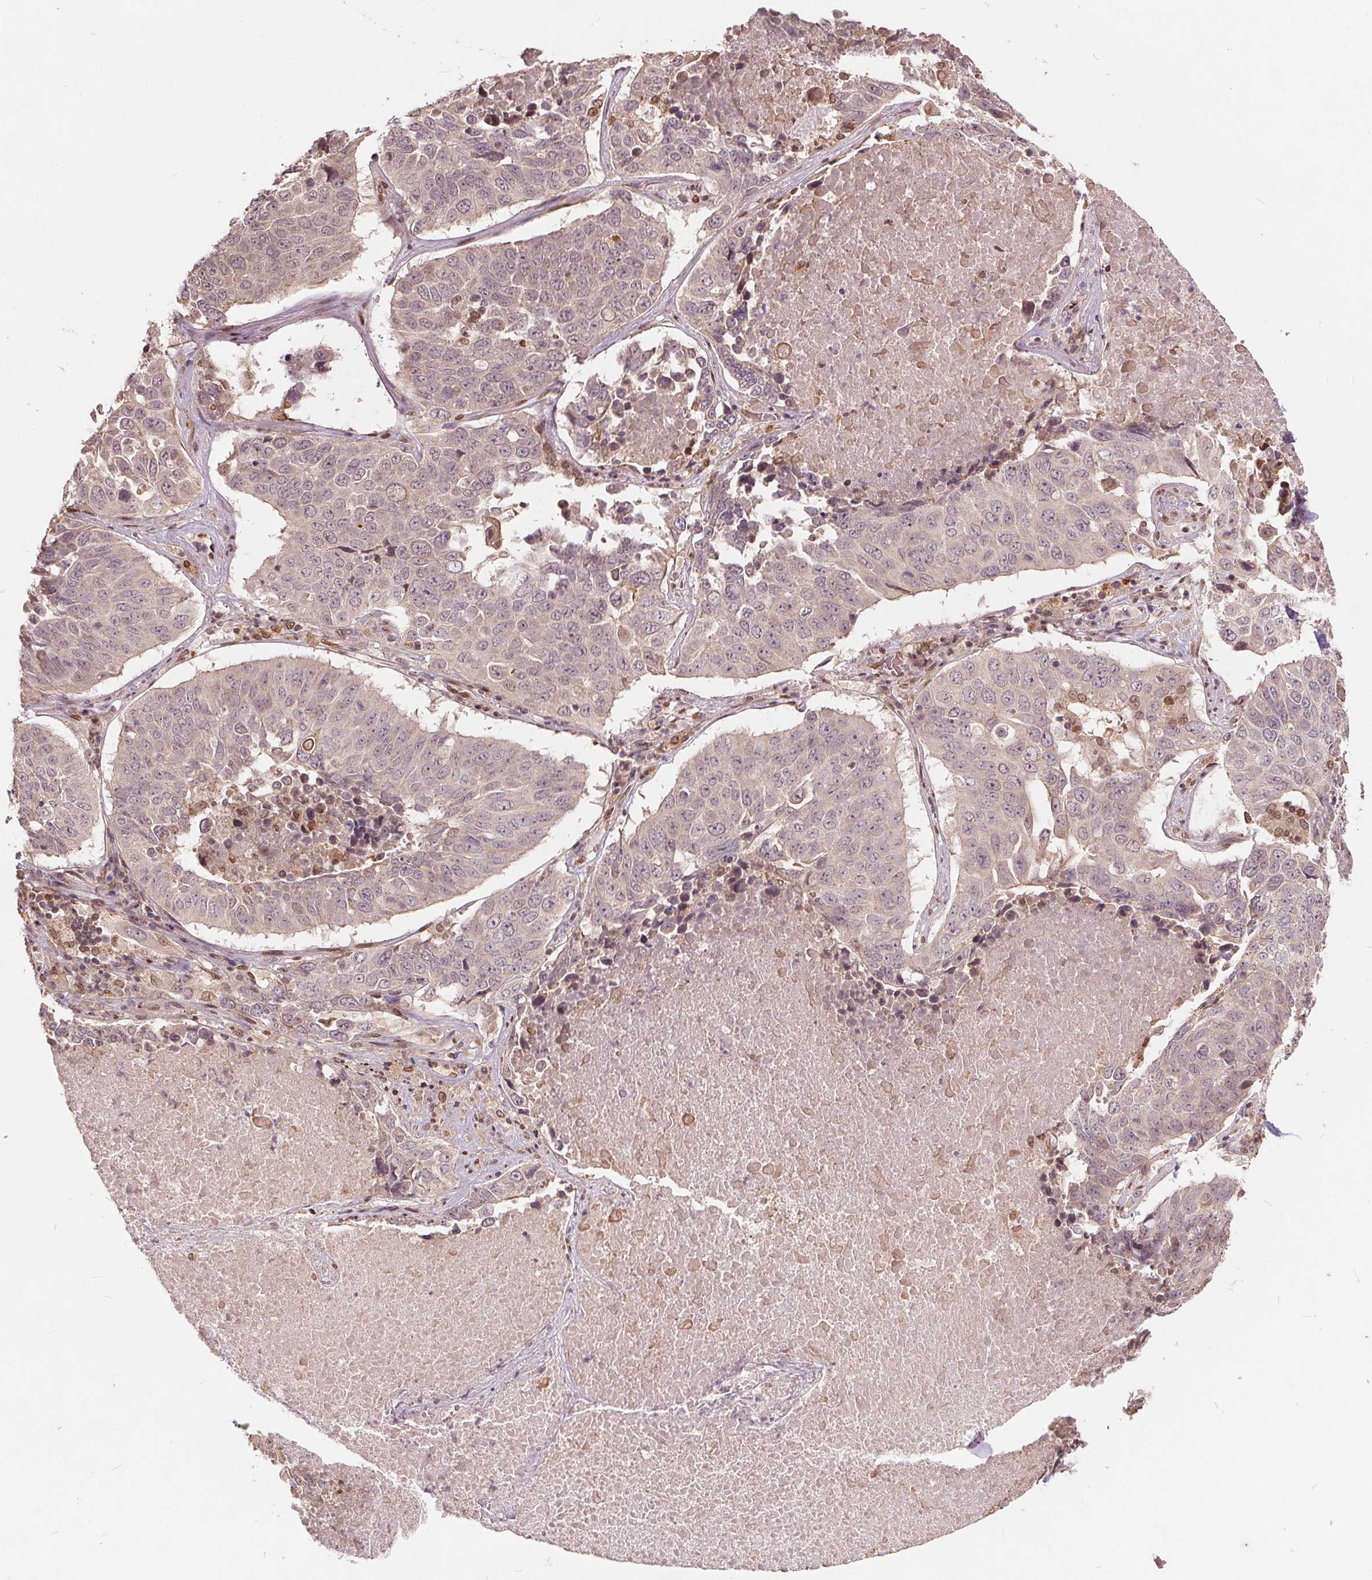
{"staining": {"intensity": "negative", "quantity": "none", "location": "none"}, "tissue": "lung cancer", "cell_type": "Tumor cells", "image_type": "cancer", "snomed": [{"axis": "morphology", "description": "Normal tissue, NOS"}, {"axis": "morphology", "description": "Squamous cell carcinoma, NOS"}, {"axis": "topography", "description": "Bronchus"}, {"axis": "topography", "description": "Lung"}], "caption": "Immunohistochemistry micrograph of neoplastic tissue: lung cancer stained with DAB reveals no significant protein positivity in tumor cells.", "gene": "HIF1AN", "patient": {"sex": "male", "age": 64}}